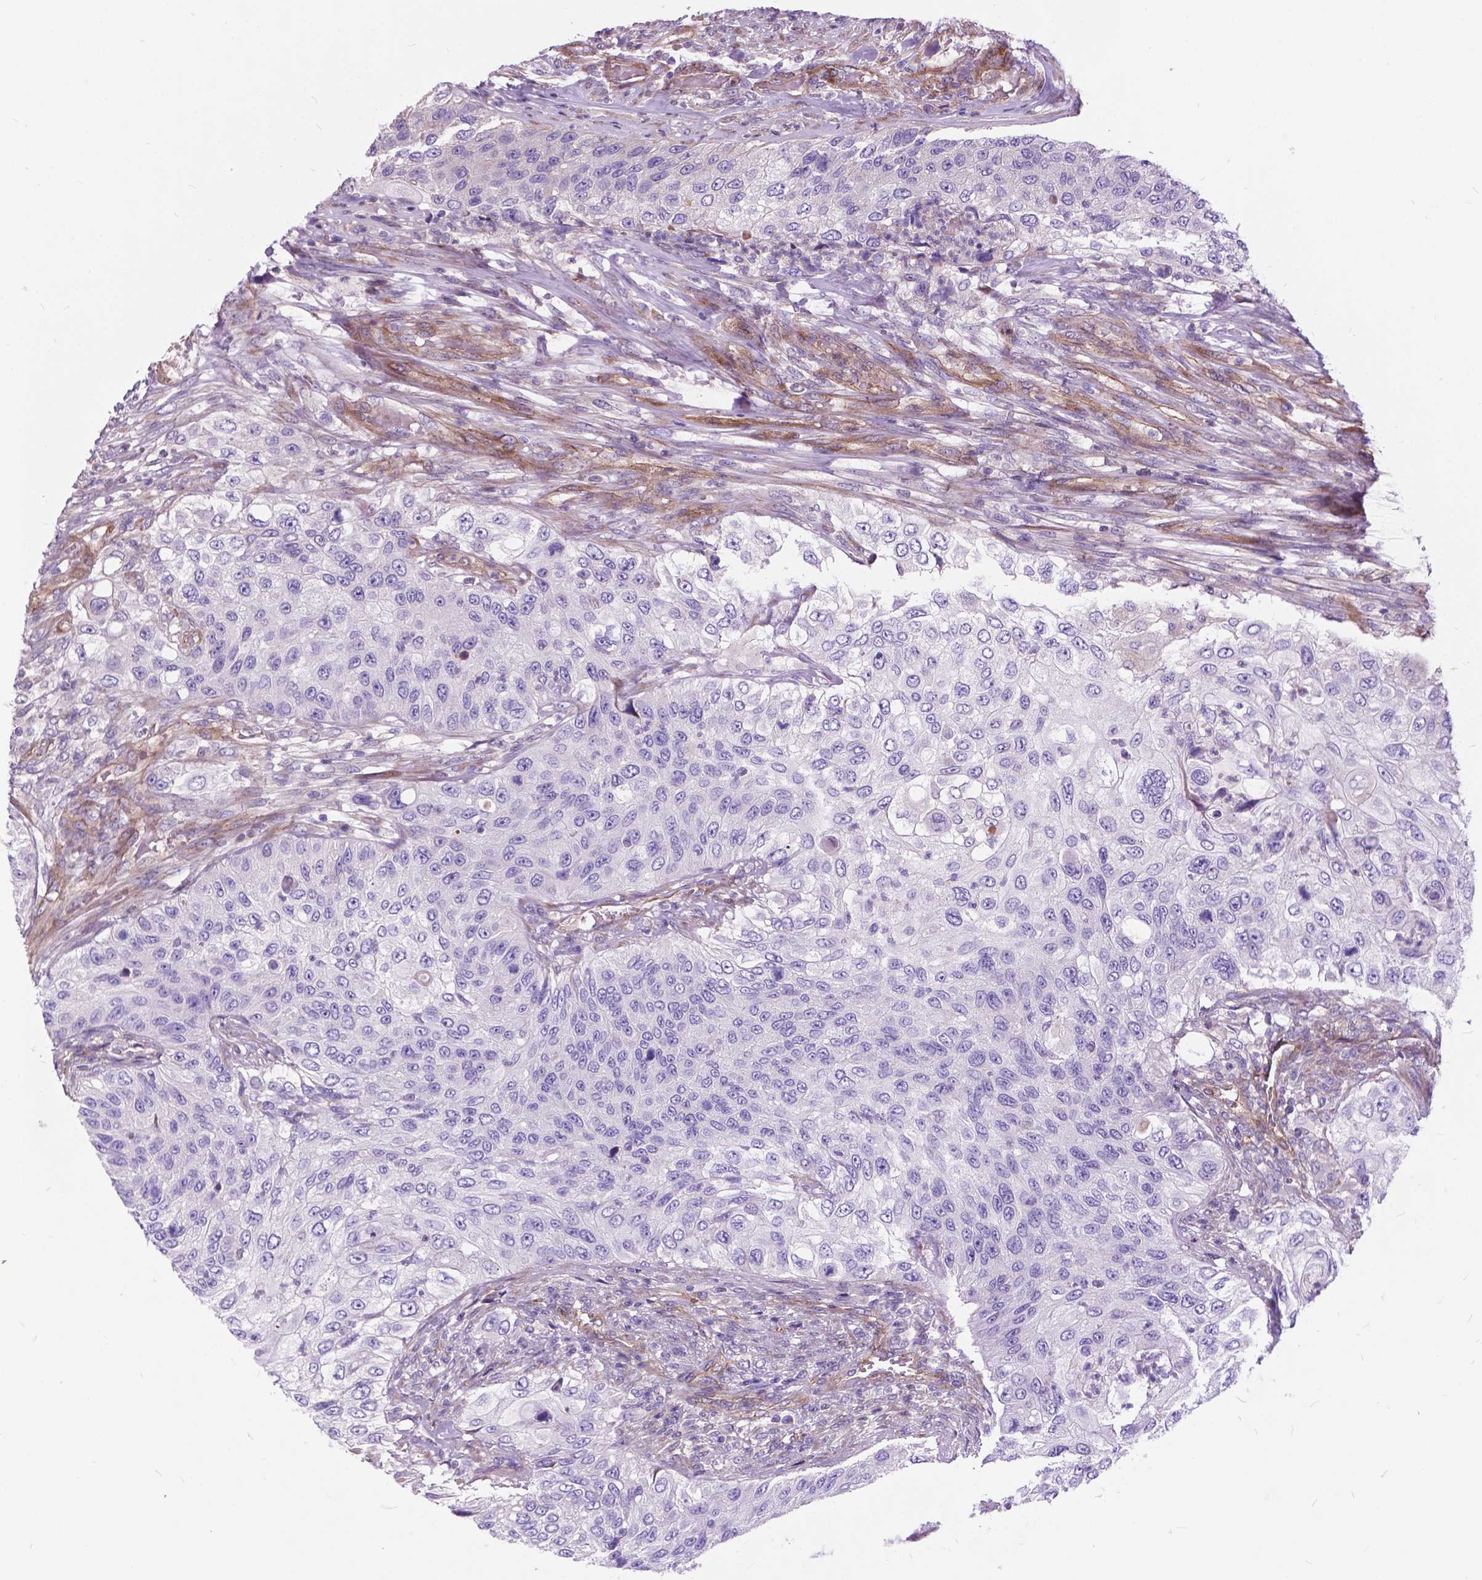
{"staining": {"intensity": "negative", "quantity": "none", "location": "none"}, "tissue": "urothelial cancer", "cell_type": "Tumor cells", "image_type": "cancer", "snomed": [{"axis": "morphology", "description": "Urothelial carcinoma, High grade"}, {"axis": "topography", "description": "Urinary bladder"}], "caption": "Protein analysis of urothelial cancer shows no significant expression in tumor cells.", "gene": "FLT4", "patient": {"sex": "female", "age": 60}}